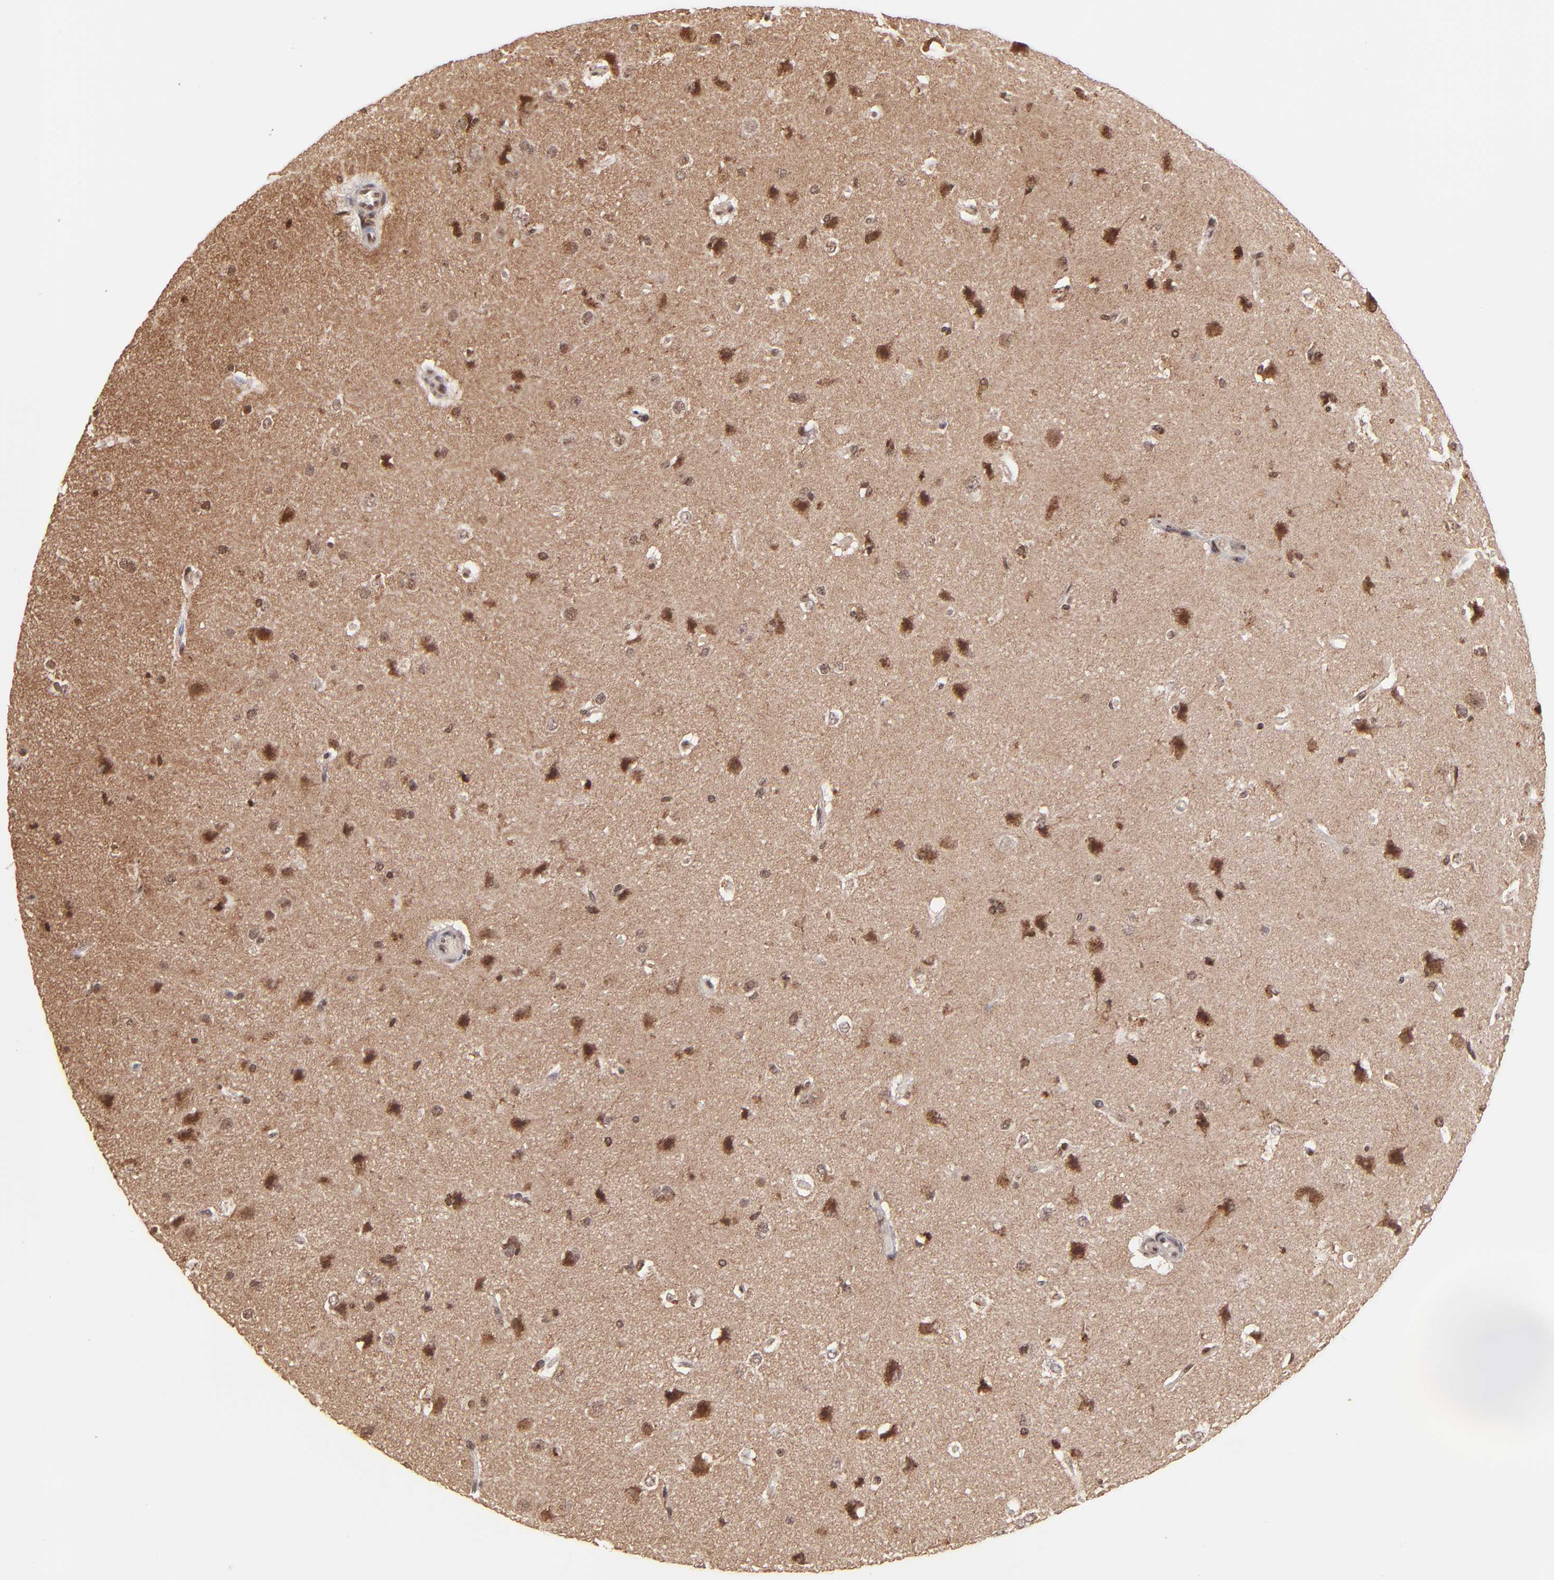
{"staining": {"intensity": "moderate", "quantity": ">75%", "location": "nuclear"}, "tissue": "cerebral cortex", "cell_type": "Endothelial cells", "image_type": "normal", "snomed": [{"axis": "morphology", "description": "Normal tissue, NOS"}, {"axis": "topography", "description": "Cerebral cortex"}], "caption": "The photomicrograph displays immunohistochemical staining of unremarkable cerebral cortex. There is moderate nuclear expression is identified in approximately >75% of endothelial cells. The protein is stained brown, and the nuclei are stained in blue (DAB (3,3'-diaminobenzidine) IHC with brightfield microscopy, high magnification).", "gene": "MED15", "patient": {"sex": "female", "age": 45}}